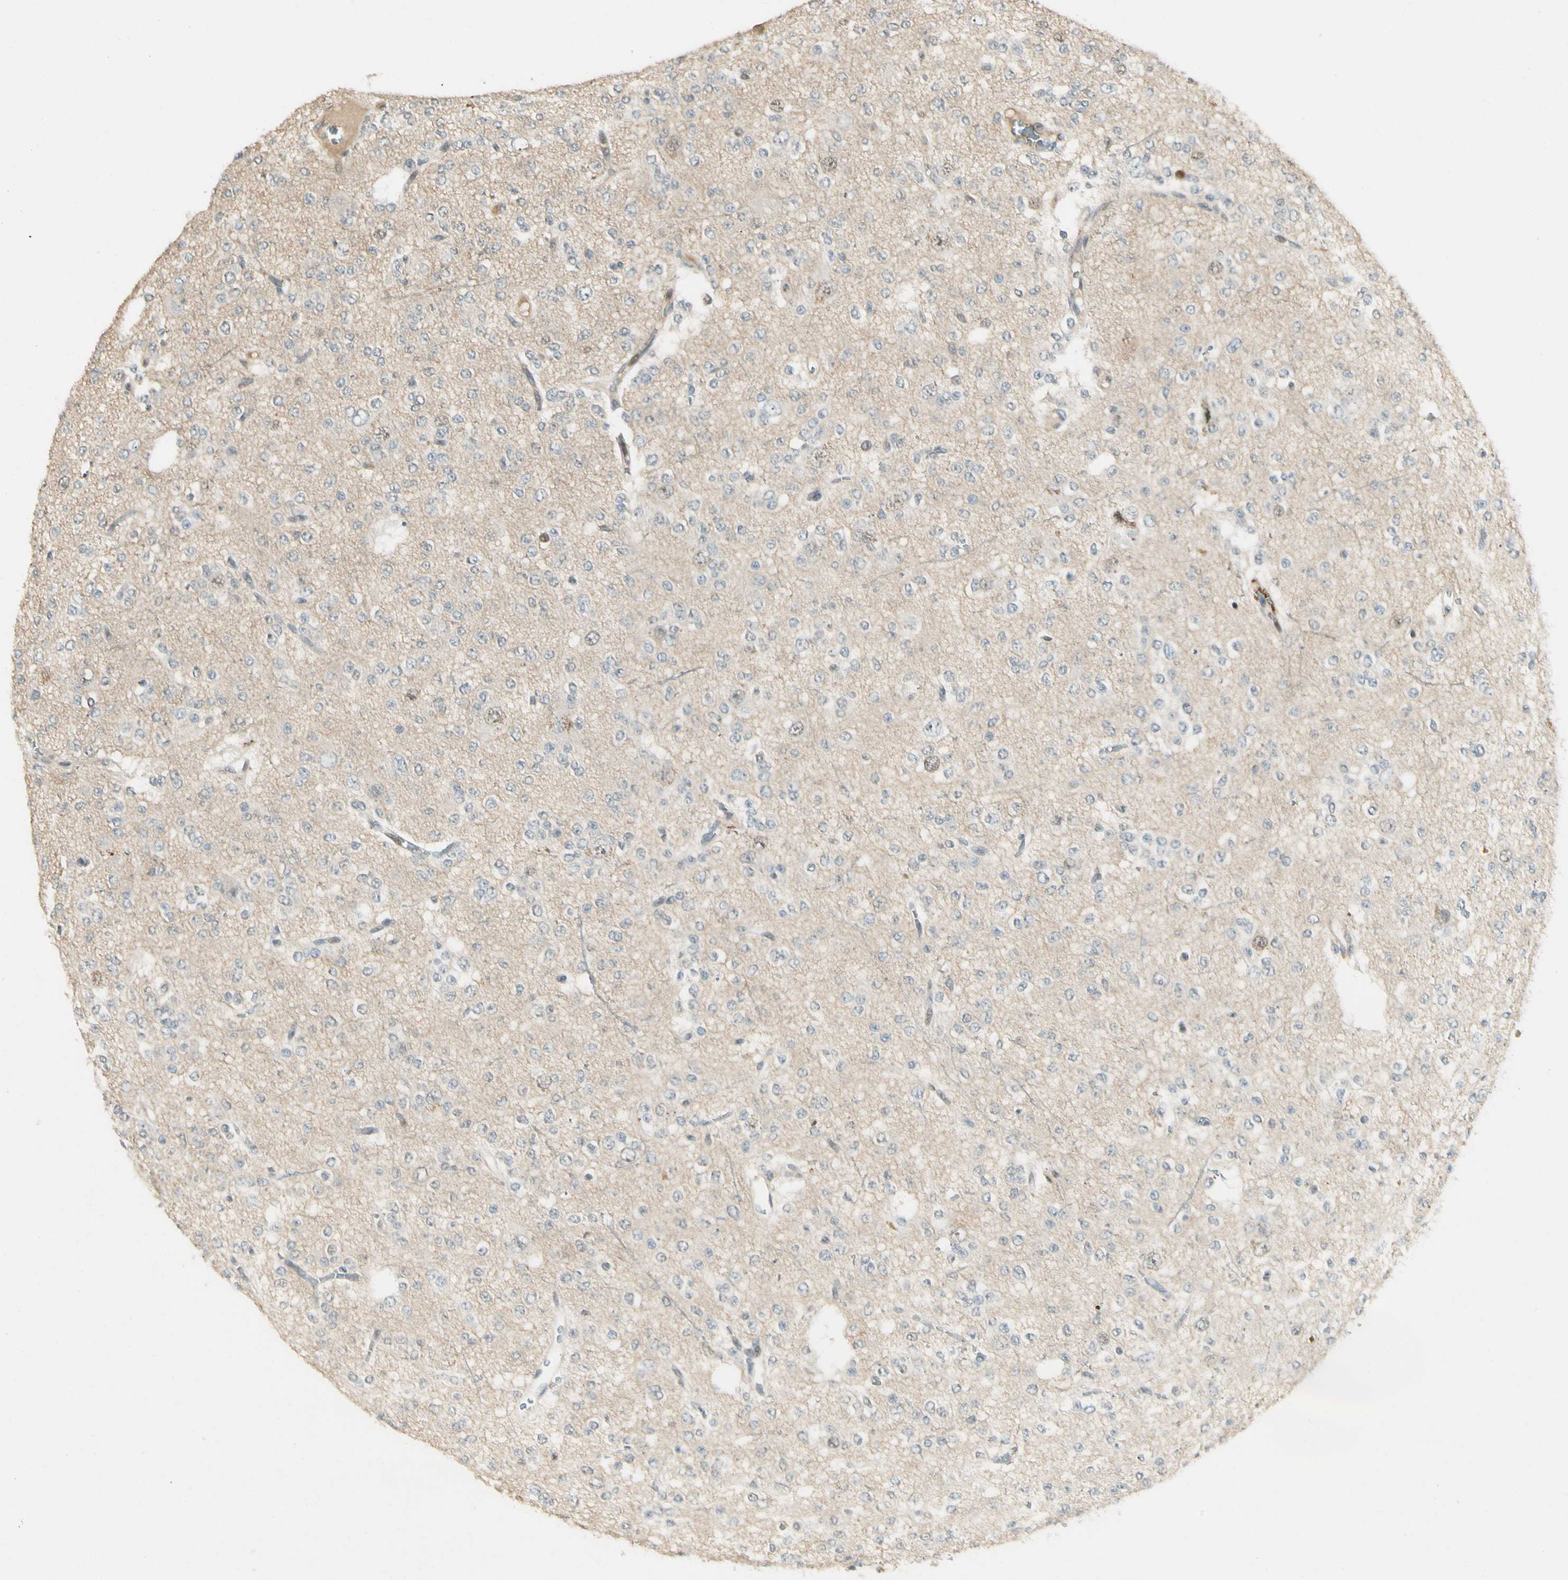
{"staining": {"intensity": "weak", "quantity": "<25%", "location": "nuclear"}, "tissue": "glioma", "cell_type": "Tumor cells", "image_type": "cancer", "snomed": [{"axis": "morphology", "description": "Glioma, malignant, Low grade"}, {"axis": "topography", "description": "Brain"}], "caption": "Glioma was stained to show a protein in brown. There is no significant expression in tumor cells. Nuclei are stained in blue.", "gene": "FNDC3B", "patient": {"sex": "male", "age": 38}}